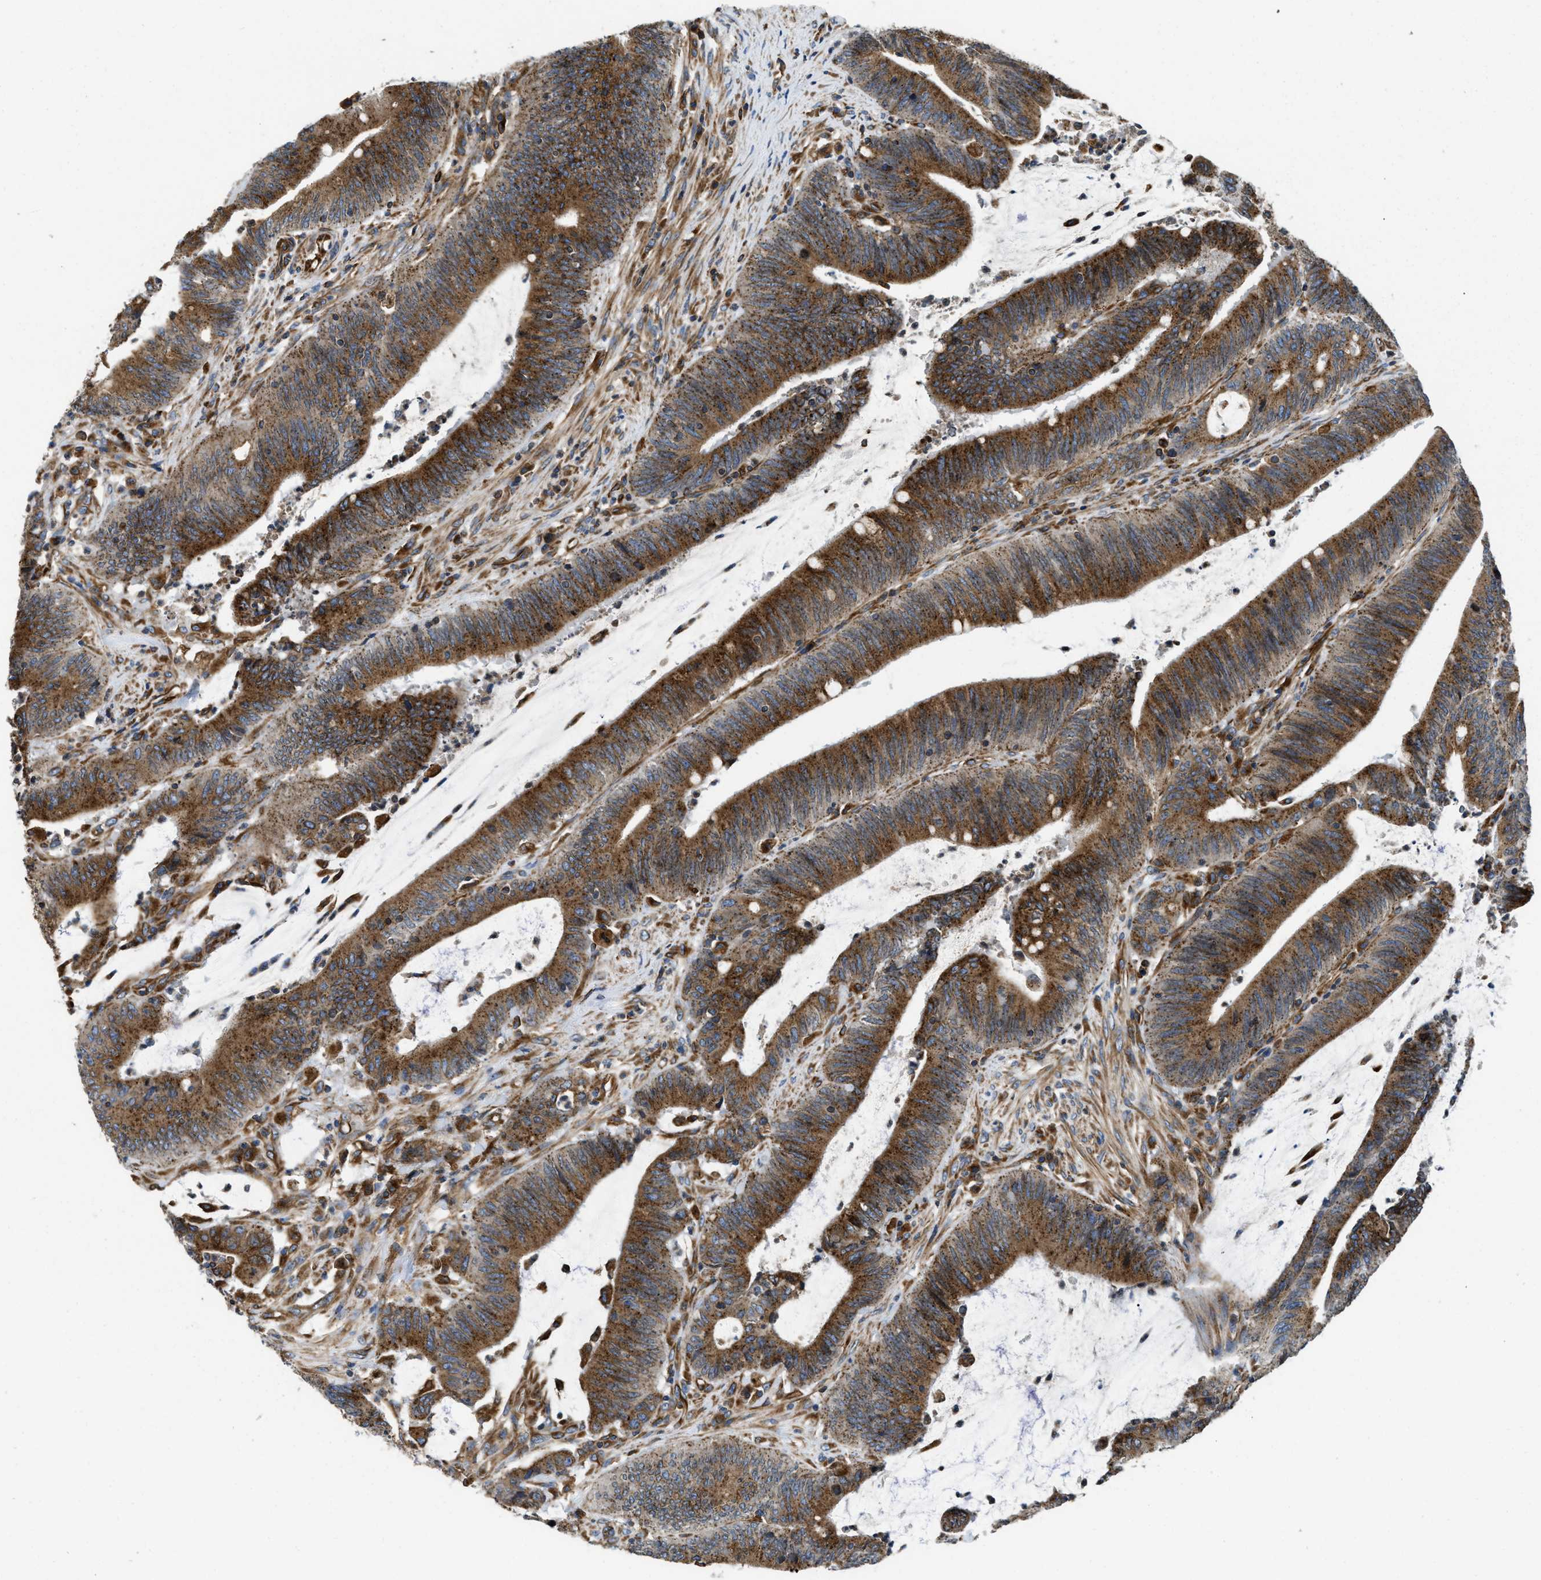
{"staining": {"intensity": "moderate", "quantity": ">75%", "location": "cytoplasmic/membranous"}, "tissue": "colorectal cancer", "cell_type": "Tumor cells", "image_type": "cancer", "snomed": [{"axis": "morphology", "description": "Normal tissue, NOS"}, {"axis": "morphology", "description": "Adenocarcinoma, NOS"}, {"axis": "topography", "description": "Rectum"}], "caption": "Immunohistochemistry (DAB) staining of human colorectal cancer (adenocarcinoma) displays moderate cytoplasmic/membranous protein staining in approximately >75% of tumor cells.", "gene": "HSD17B12", "patient": {"sex": "female", "age": 66}}